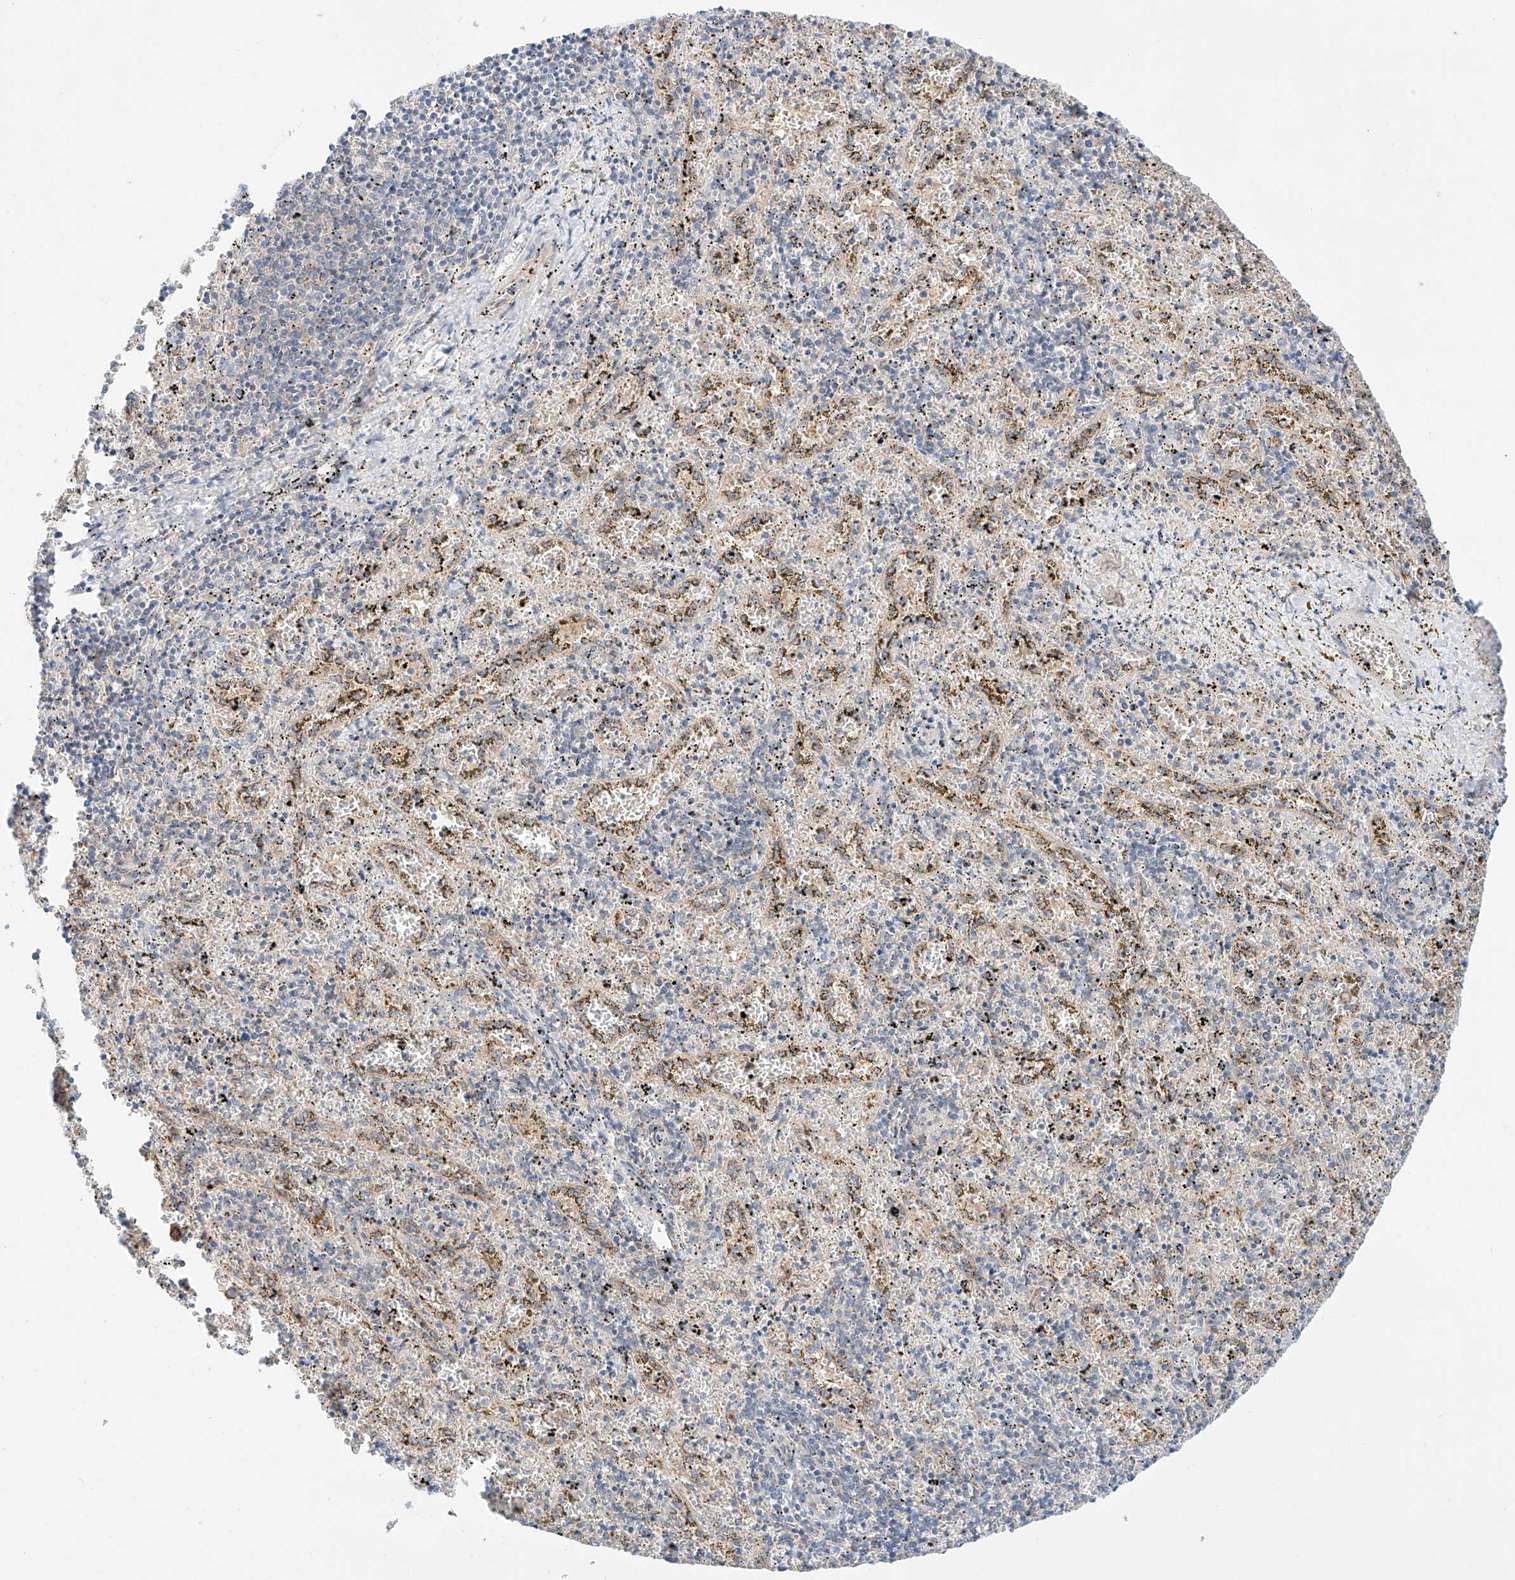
{"staining": {"intensity": "negative", "quantity": "none", "location": "none"}, "tissue": "spleen", "cell_type": "Cells in red pulp", "image_type": "normal", "snomed": [{"axis": "morphology", "description": "Normal tissue, NOS"}, {"axis": "topography", "description": "Spleen"}], "caption": "This is an immunohistochemistry (IHC) micrograph of unremarkable human spleen. There is no expression in cells in red pulp.", "gene": "PGGT1B", "patient": {"sex": "male", "age": 11}}